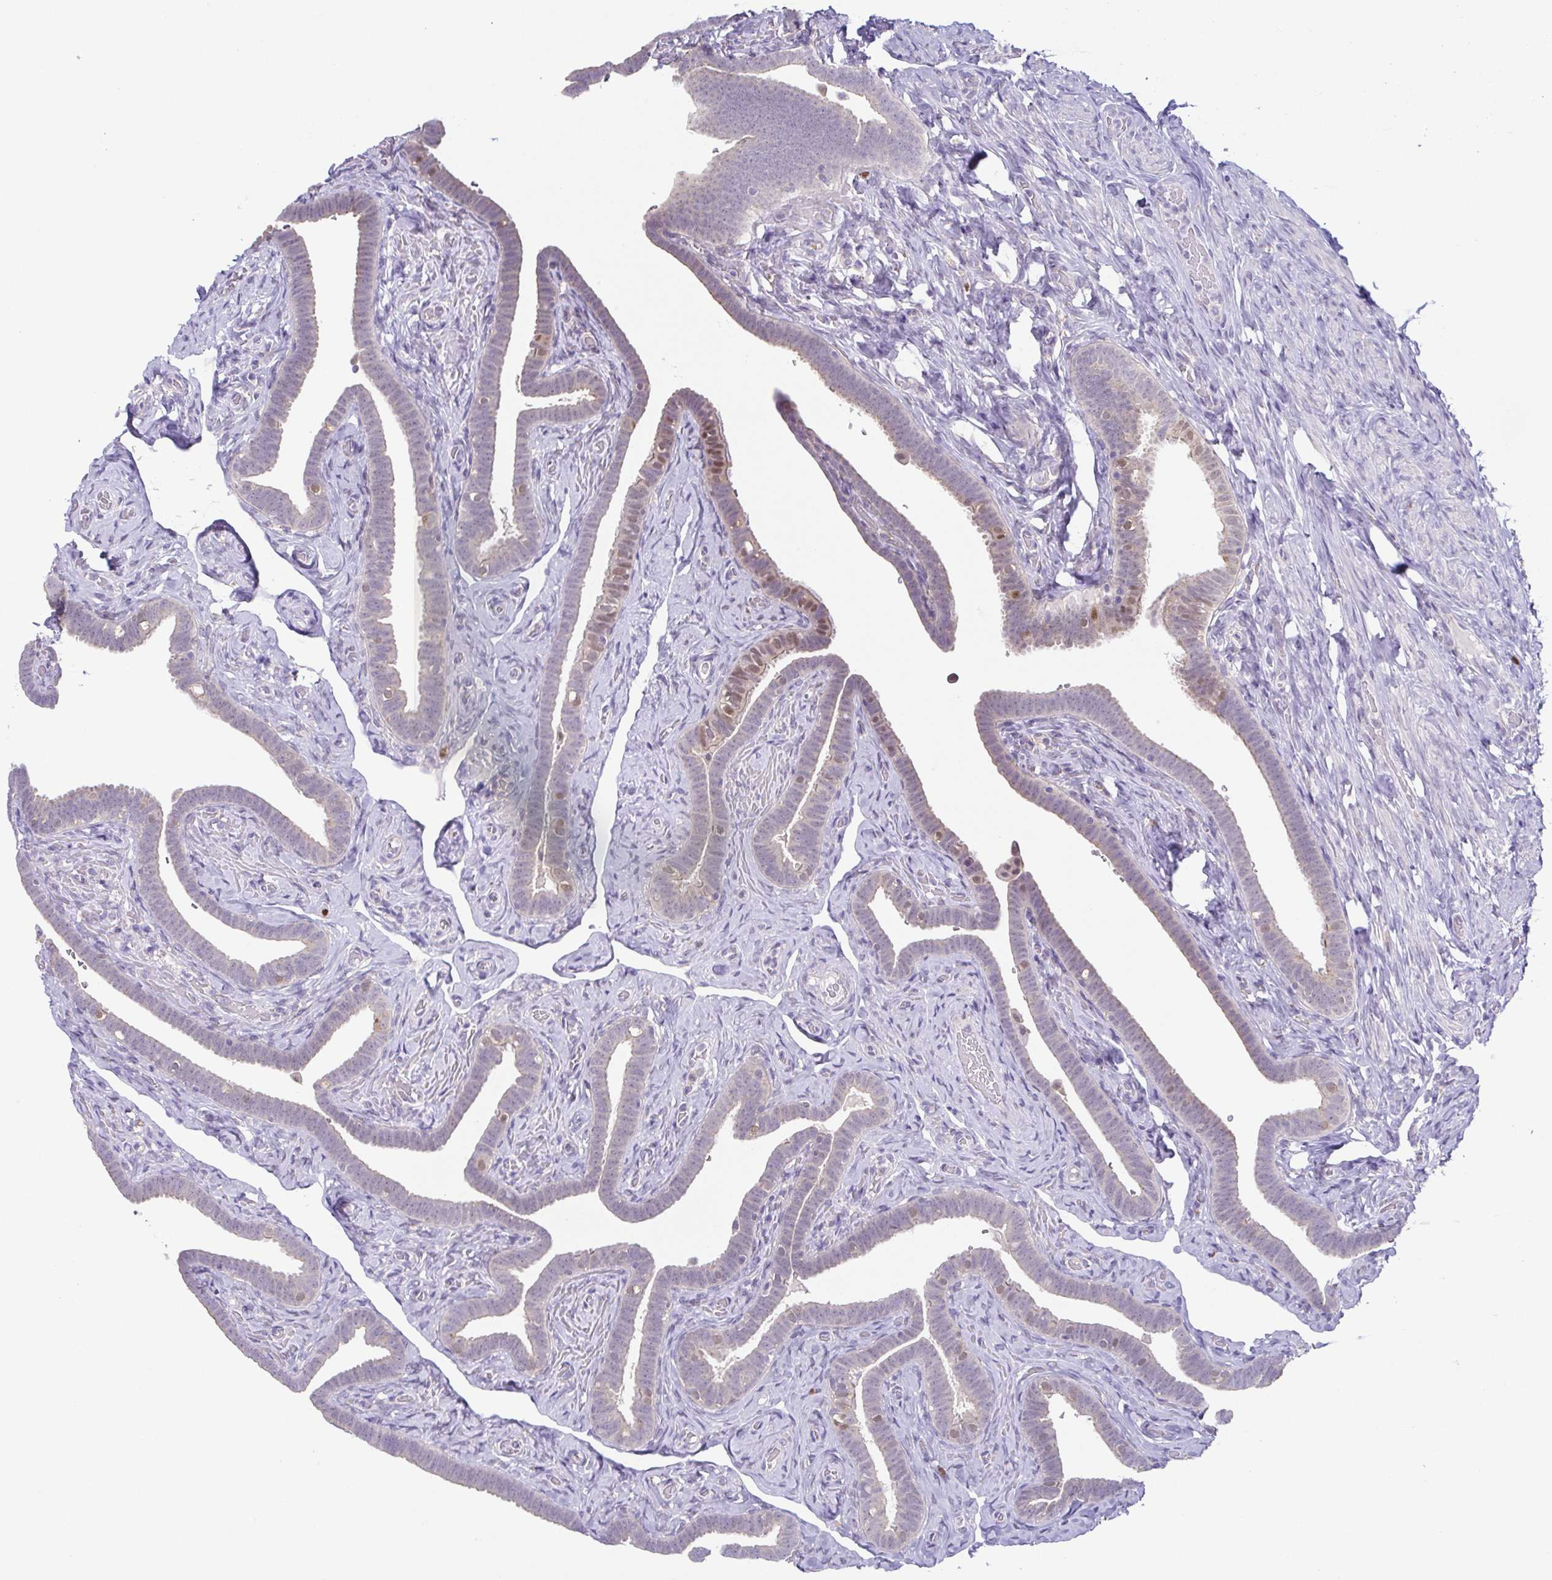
{"staining": {"intensity": "weak", "quantity": "<25%", "location": "nuclear"}, "tissue": "fallopian tube", "cell_type": "Glandular cells", "image_type": "normal", "snomed": [{"axis": "morphology", "description": "Normal tissue, NOS"}, {"axis": "topography", "description": "Fallopian tube"}], "caption": "The histopathology image reveals no staining of glandular cells in unremarkable fallopian tube.", "gene": "UBE2Q1", "patient": {"sex": "female", "age": 69}}